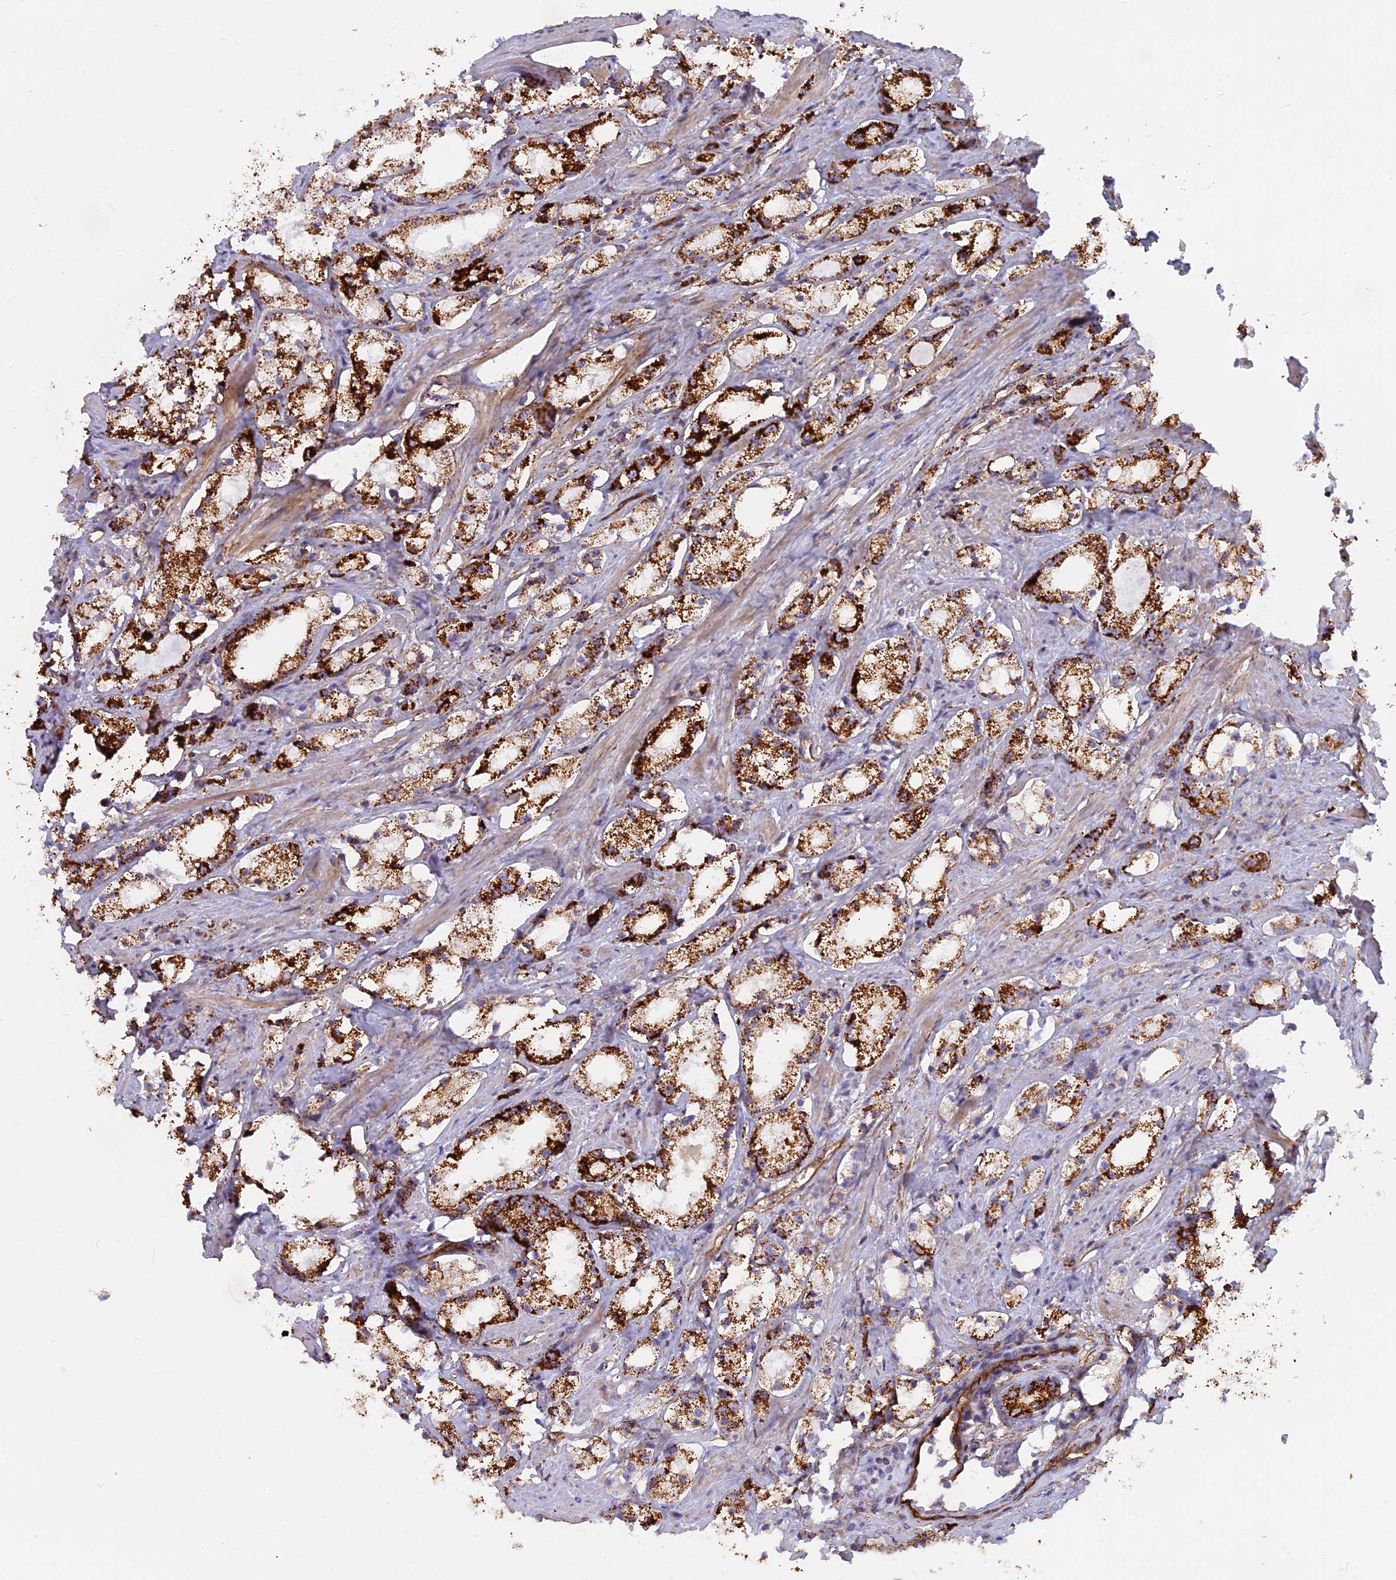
{"staining": {"intensity": "strong", "quantity": ">75%", "location": "cytoplasmic/membranous"}, "tissue": "prostate cancer", "cell_type": "Tumor cells", "image_type": "cancer", "snomed": [{"axis": "morphology", "description": "Adenocarcinoma, High grade"}, {"axis": "topography", "description": "Prostate"}], "caption": "About >75% of tumor cells in adenocarcinoma (high-grade) (prostate) reveal strong cytoplasmic/membranous protein expression as visualized by brown immunohistochemical staining.", "gene": "CNBD2", "patient": {"sex": "male", "age": 64}}